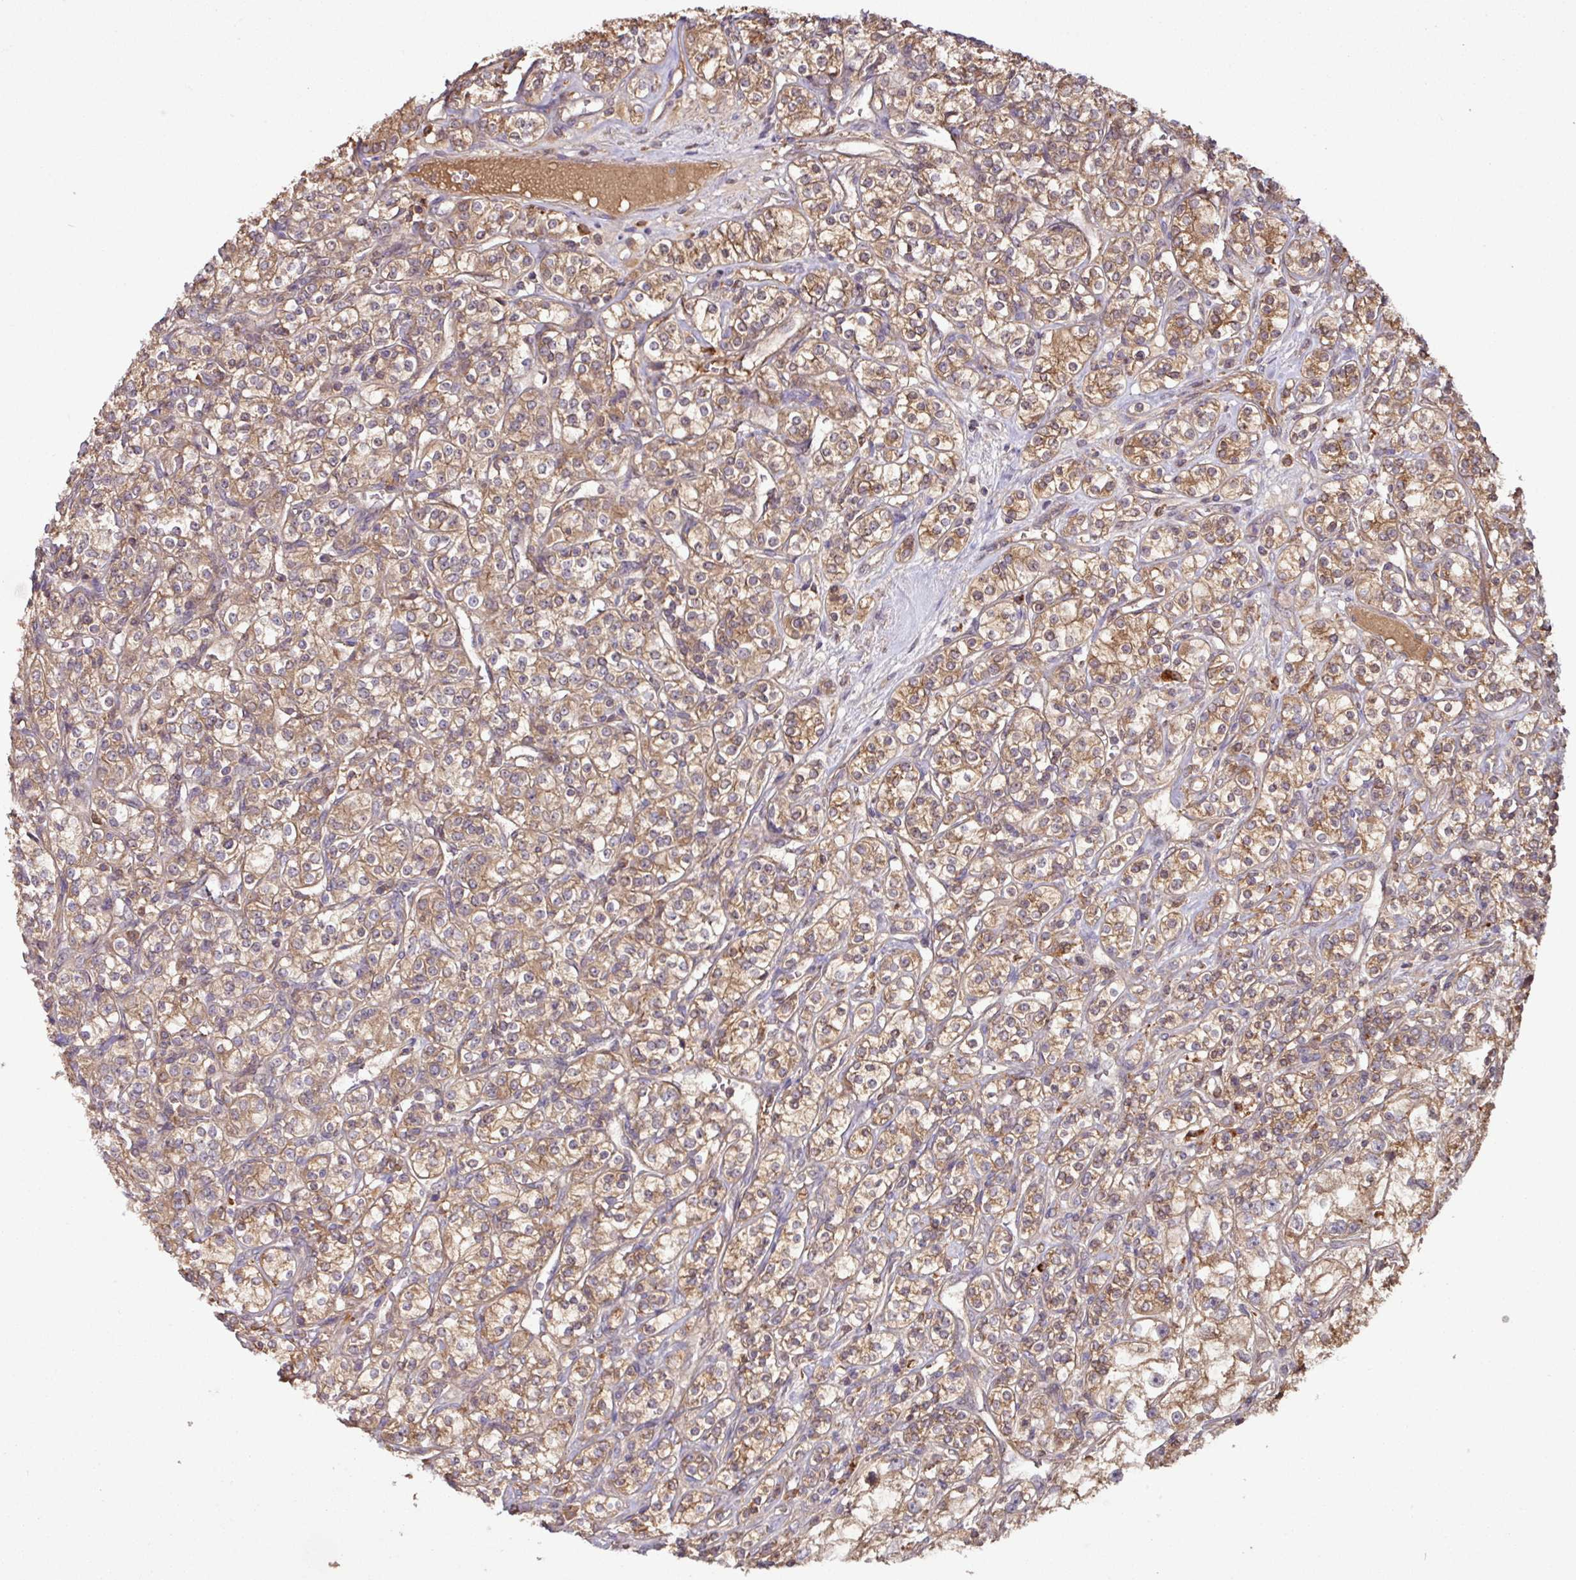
{"staining": {"intensity": "moderate", "quantity": ">75%", "location": "cytoplasmic/membranous"}, "tissue": "renal cancer", "cell_type": "Tumor cells", "image_type": "cancer", "snomed": [{"axis": "morphology", "description": "Adenocarcinoma, NOS"}, {"axis": "topography", "description": "Kidney"}], "caption": "Protein staining displays moderate cytoplasmic/membranous positivity in about >75% of tumor cells in adenocarcinoma (renal).", "gene": "GNPDA1", "patient": {"sex": "male", "age": 77}}